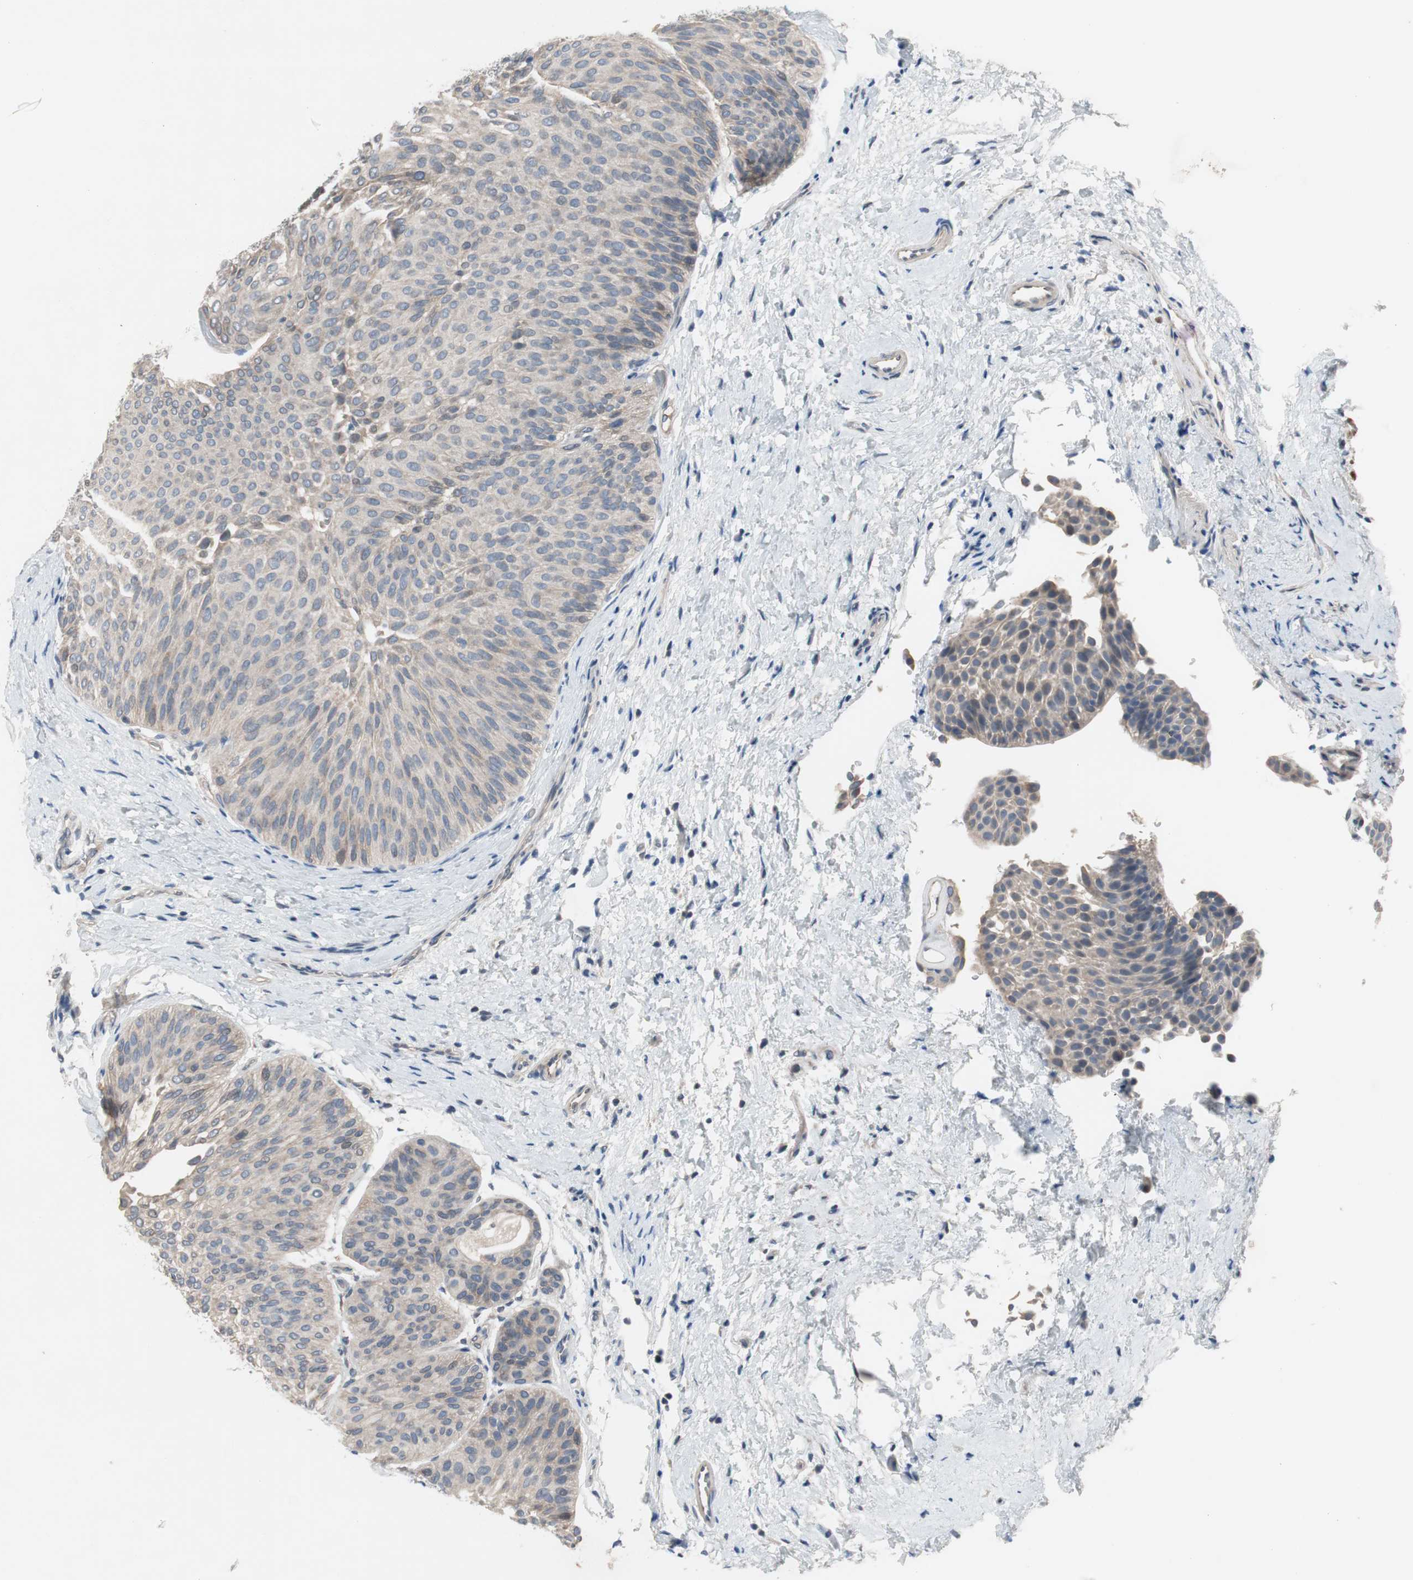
{"staining": {"intensity": "negative", "quantity": "none", "location": "none"}, "tissue": "urothelial cancer", "cell_type": "Tumor cells", "image_type": "cancer", "snomed": [{"axis": "morphology", "description": "Urothelial carcinoma, Low grade"}, {"axis": "topography", "description": "Urinary bladder"}], "caption": "Photomicrograph shows no significant protein positivity in tumor cells of urothelial carcinoma (low-grade).", "gene": "TACR3", "patient": {"sex": "female", "age": 60}}